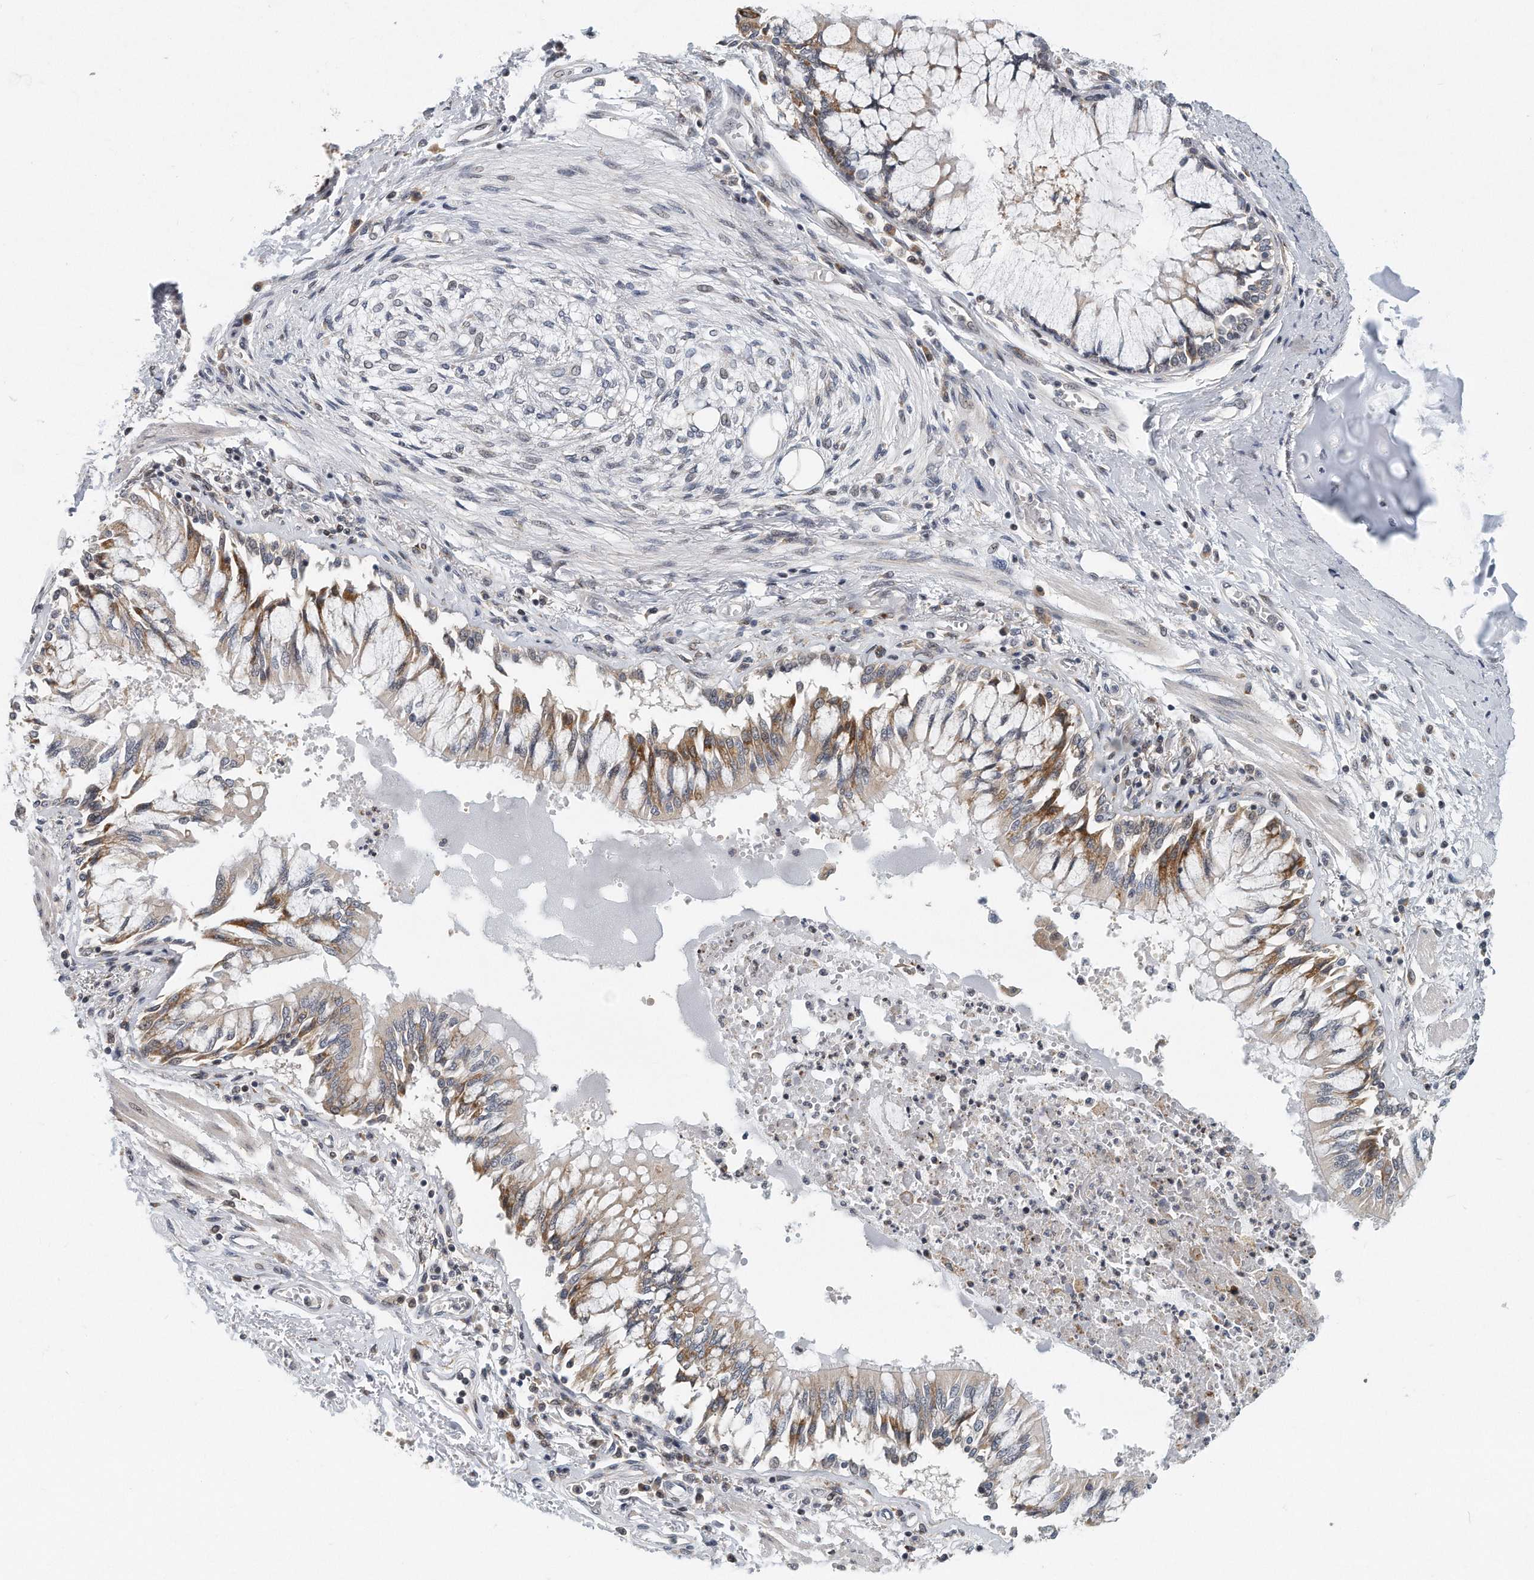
{"staining": {"intensity": "strong", "quantity": "25%-75%", "location": "cytoplasmic/membranous"}, "tissue": "bronchus", "cell_type": "Respiratory epithelial cells", "image_type": "normal", "snomed": [{"axis": "morphology", "description": "Normal tissue, NOS"}, {"axis": "topography", "description": "Cartilage tissue"}, {"axis": "topography", "description": "Bronchus"}, {"axis": "topography", "description": "Lung"}], "caption": "Protein positivity by immunohistochemistry reveals strong cytoplasmic/membranous positivity in about 25%-75% of respiratory epithelial cells in benign bronchus.", "gene": "VLDLR", "patient": {"sex": "female", "age": 49}}